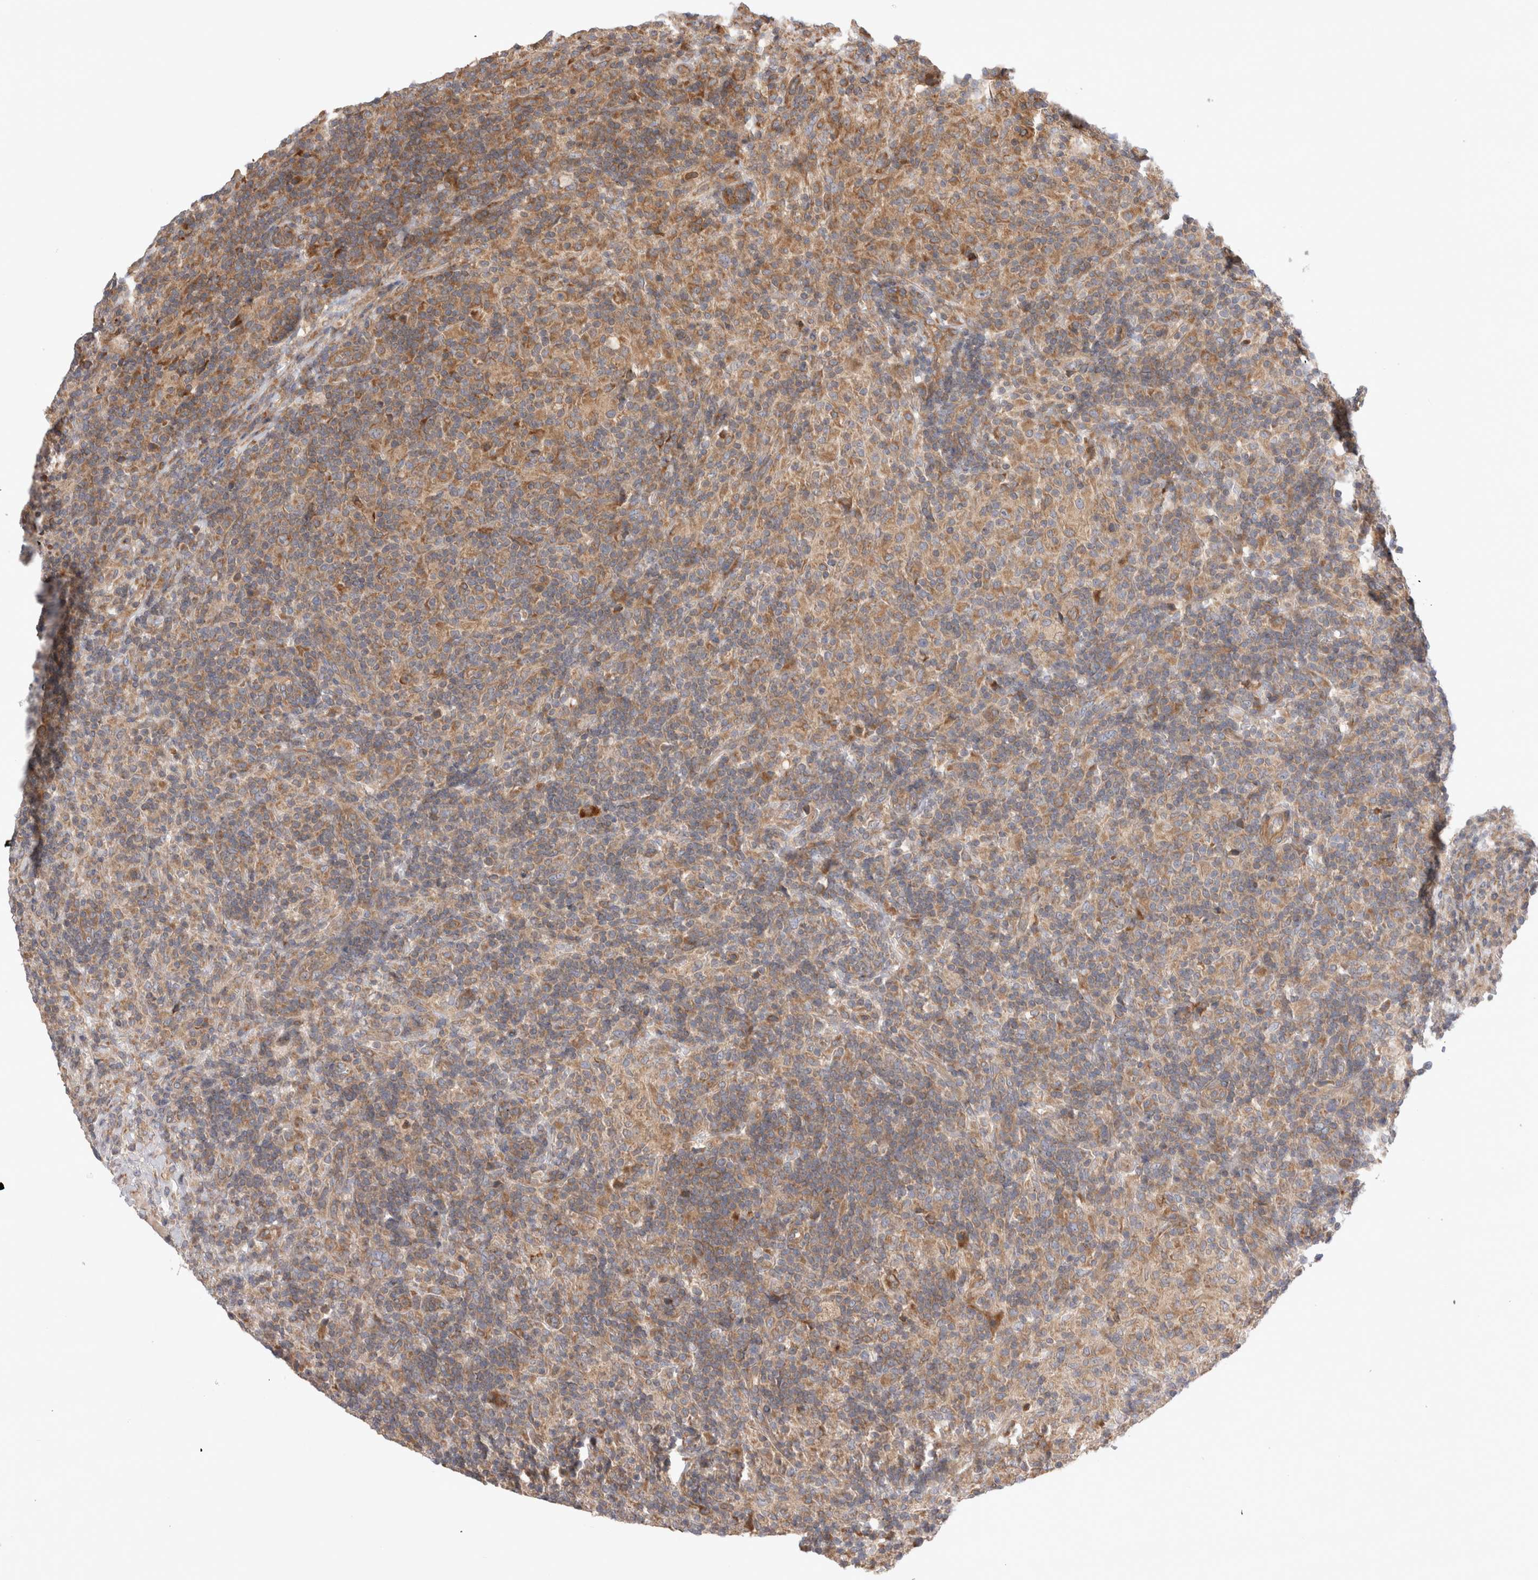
{"staining": {"intensity": "moderate", "quantity": ">75%", "location": "cytoplasmic/membranous"}, "tissue": "lymphoma", "cell_type": "Tumor cells", "image_type": "cancer", "snomed": [{"axis": "morphology", "description": "Hodgkin's disease, NOS"}, {"axis": "topography", "description": "Lymph node"}], "caption": "Immunohistochemical staining of human Hodgkin's disease shows medium levels of moderate cytoplasmic/membranous staining in about >75% of tumor cells.", "gene": "PDCD10", "patient": {"sex": "male", "age": 70}}